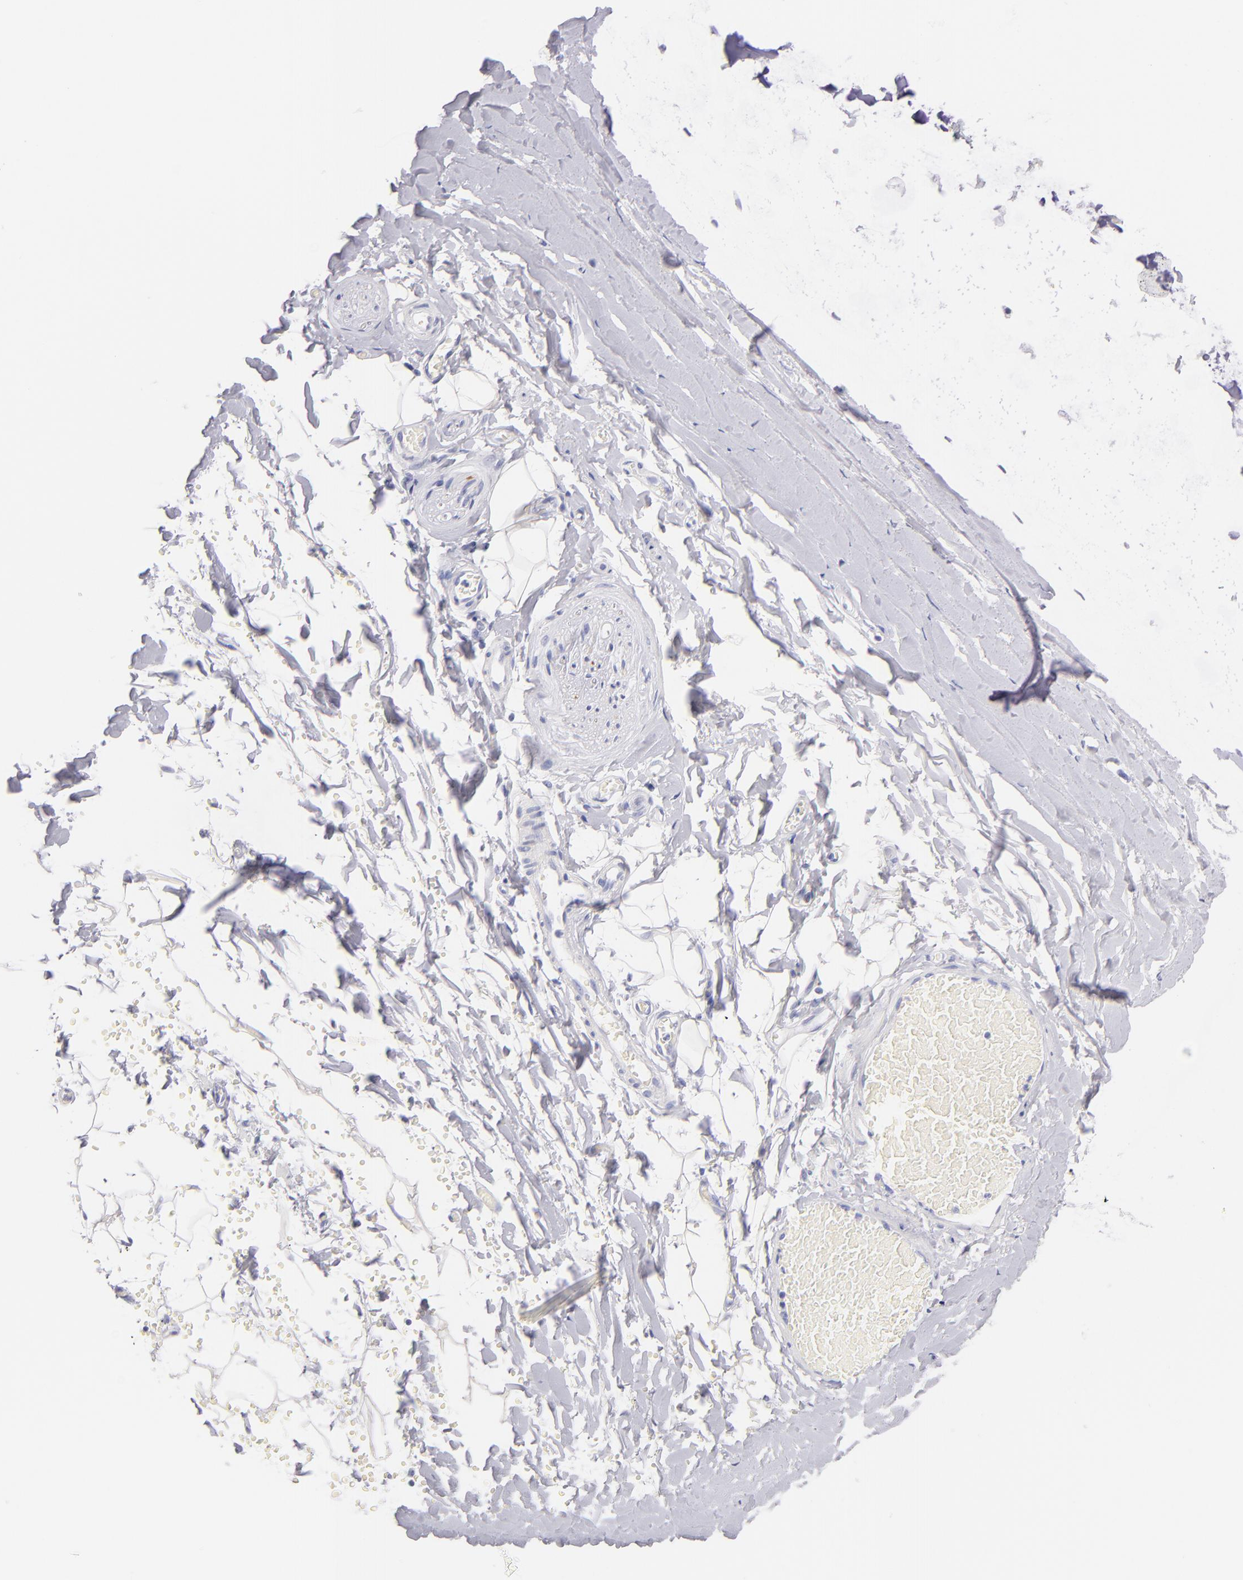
{"staining": {"intensity": "negative", "quantity": "none", "location": "none"}, "tissue": "adipose tissue", "cell_type": "Adipocytes", "image_type": "normal", "snomed": [{"axis": "morphology", "description": "Normal tissue, NOS"}, {"axis": "topography", "description": "Bronchus"}, {"axis": "topography", "description": "Lung"}], "caption": "The photomicrograph displays no significant positivity in adipocytes of adipose tissue.", "gene": "PRPH", "patient": {"sex": "female", "age": 56}}